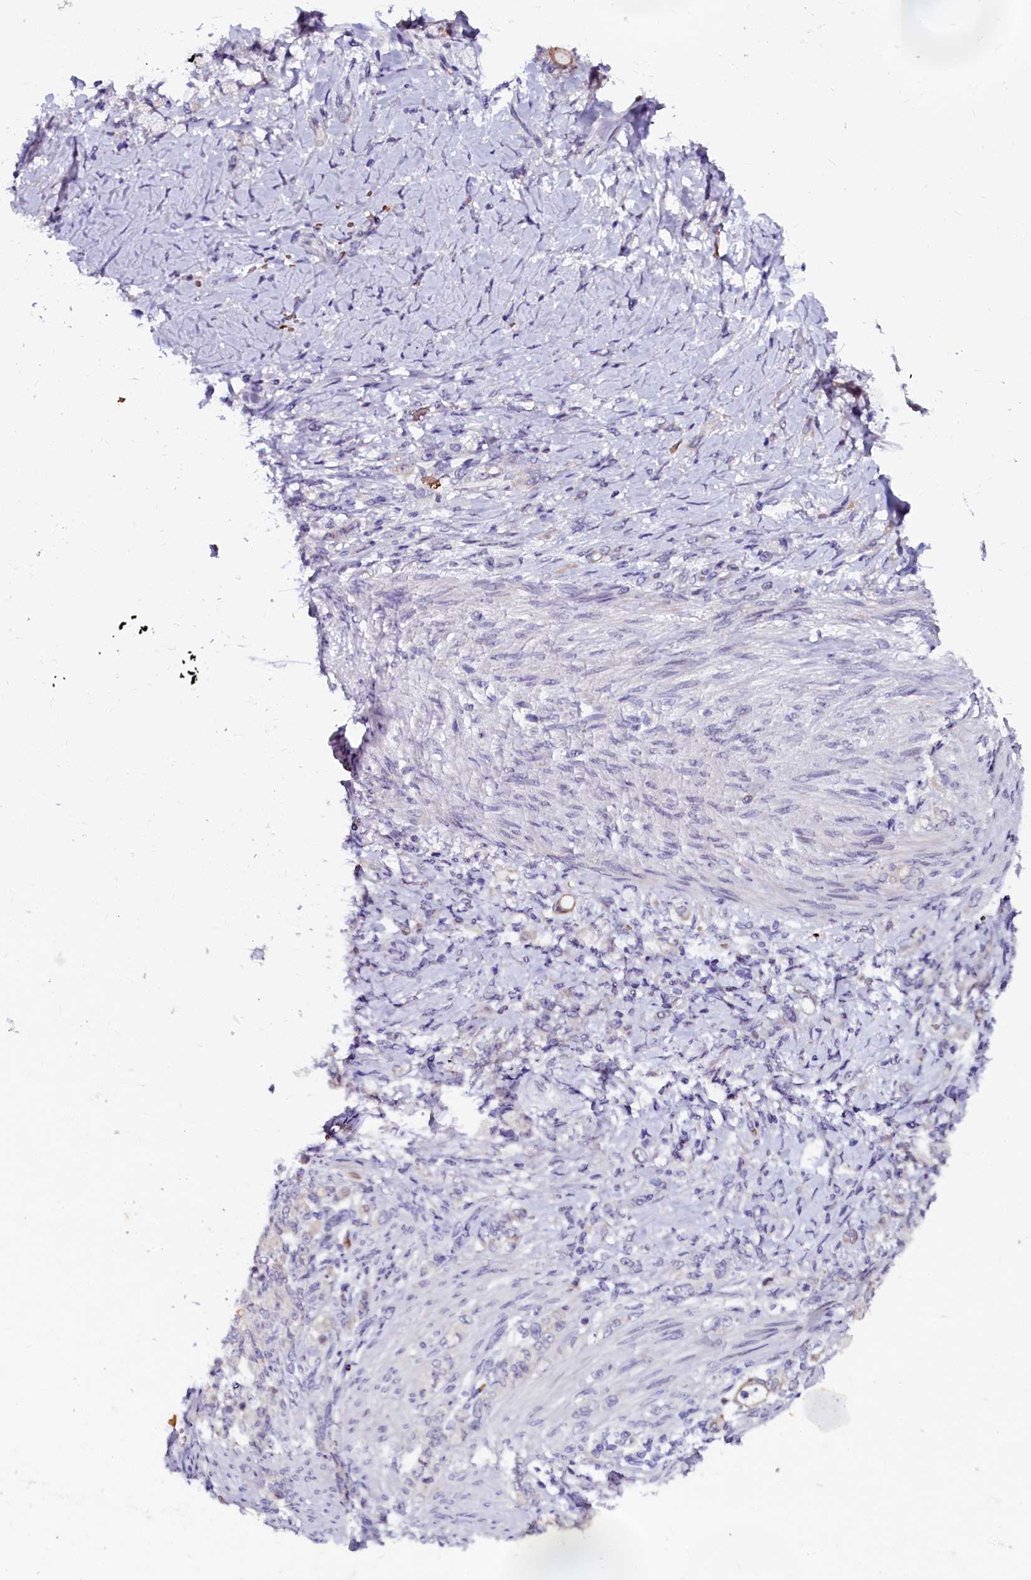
{"staining": {"intensity": "negative", "quantity": "none", "location": "none"}, "tissue": "stomach cancer", "cell_type": "Tumor cells", "image_type": "cancer", "snomed": [{"axis": "morphology", "description": "Adenocarcinoma, NOS"}, {"axis": "topography", "description": "Stomach"}], "caption": "The histopathology image reveals no staining of tumor cells in stomach cancer.", "gene": "CTDSPL2", "patient": {"sex": "female", "age": 79}}